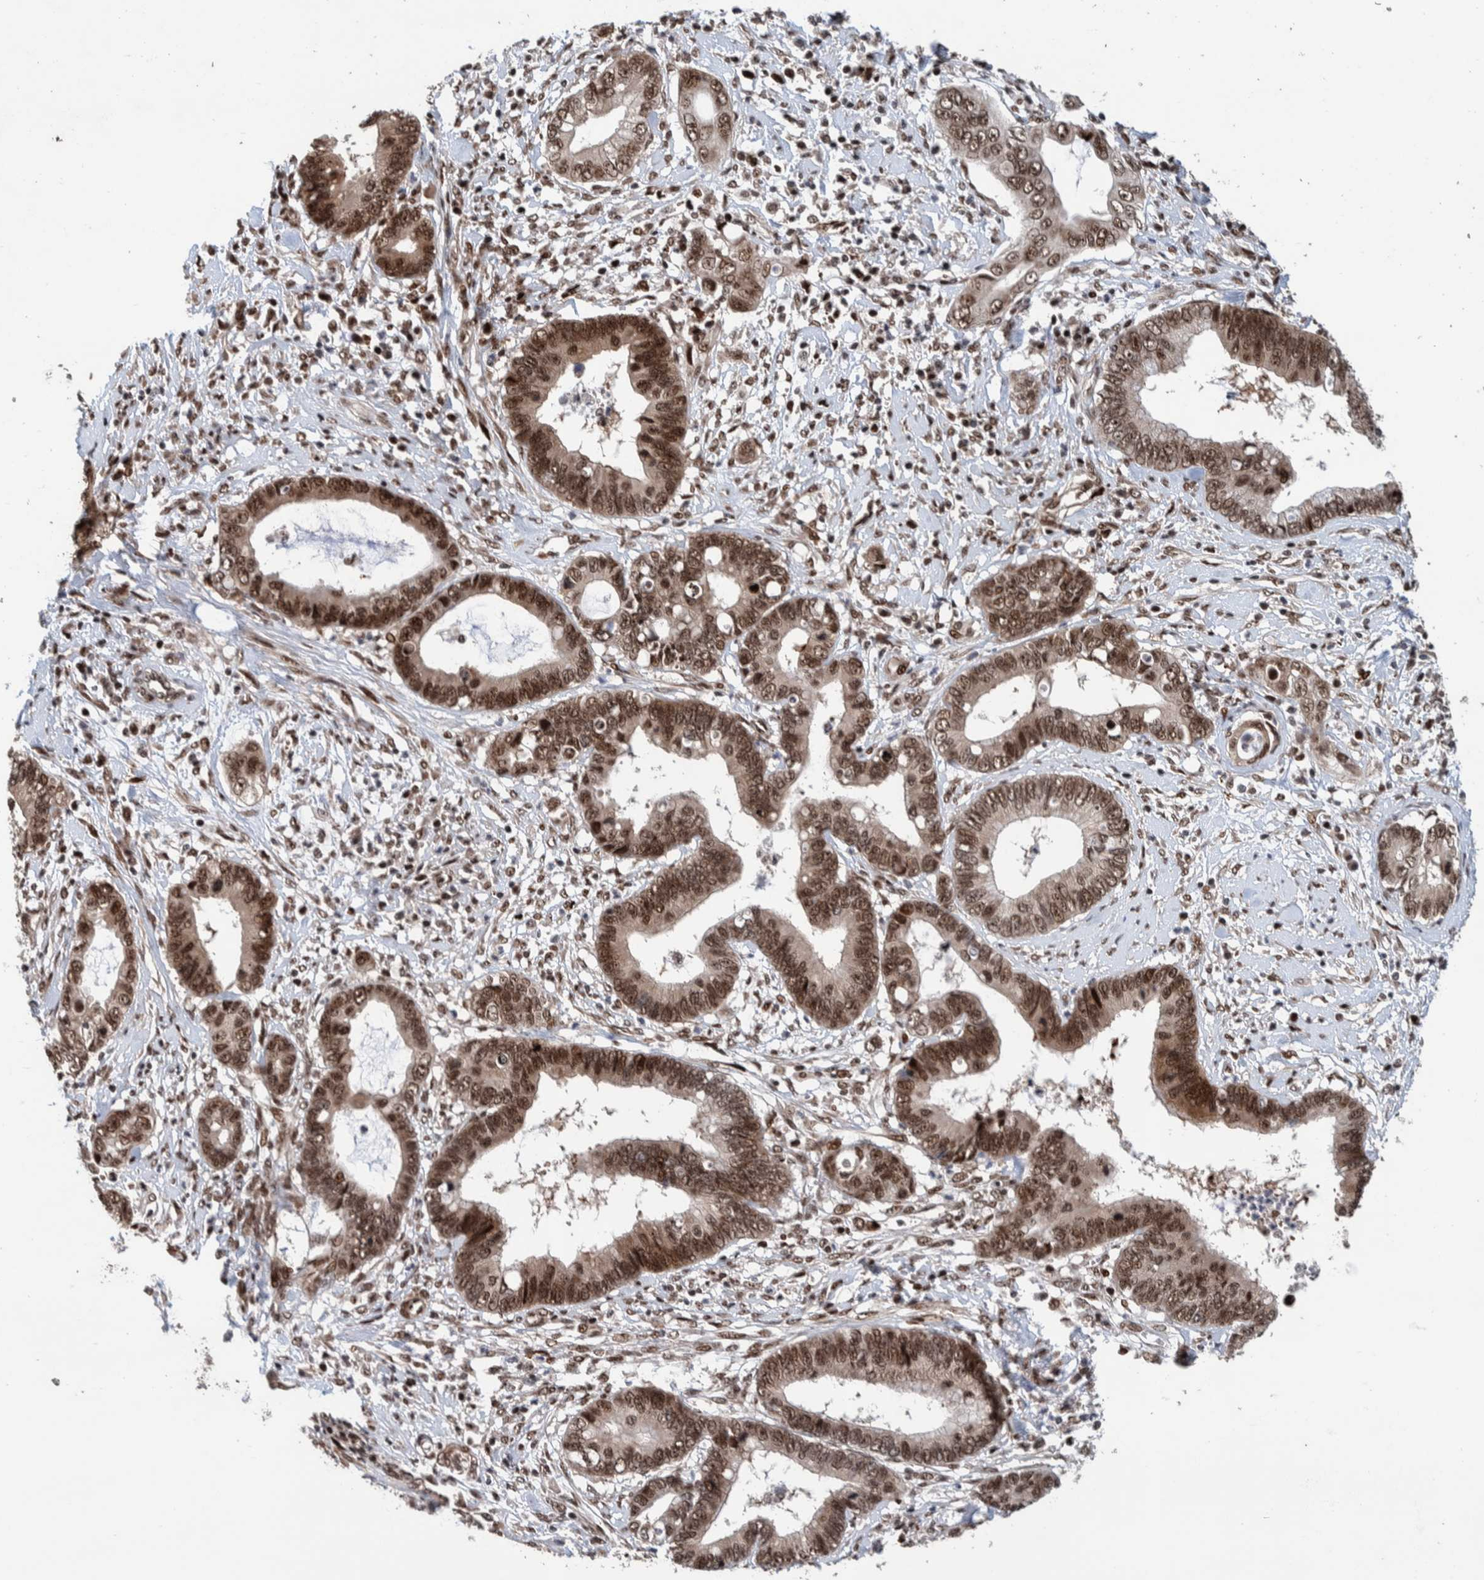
{"staining": {"intensity": "moderate", "quantity": ">75%", "location": "nuclear"}, "tissue": "cervical cancer", "cell_type": "Tumor cells", "image_type": "cancer", "snomed": [{"axis": "morphology", "description": "Adenocarcinoma, NOS"}, {"axis": "topography", "description": "Cervix"}], "caption": "Cervical cancer stained with IHC demonstrates moderate nuclear staining in approximately >75% of tumor cells.", "gene": "CHD4", "patient": {"sex": "female", "age": 44}}